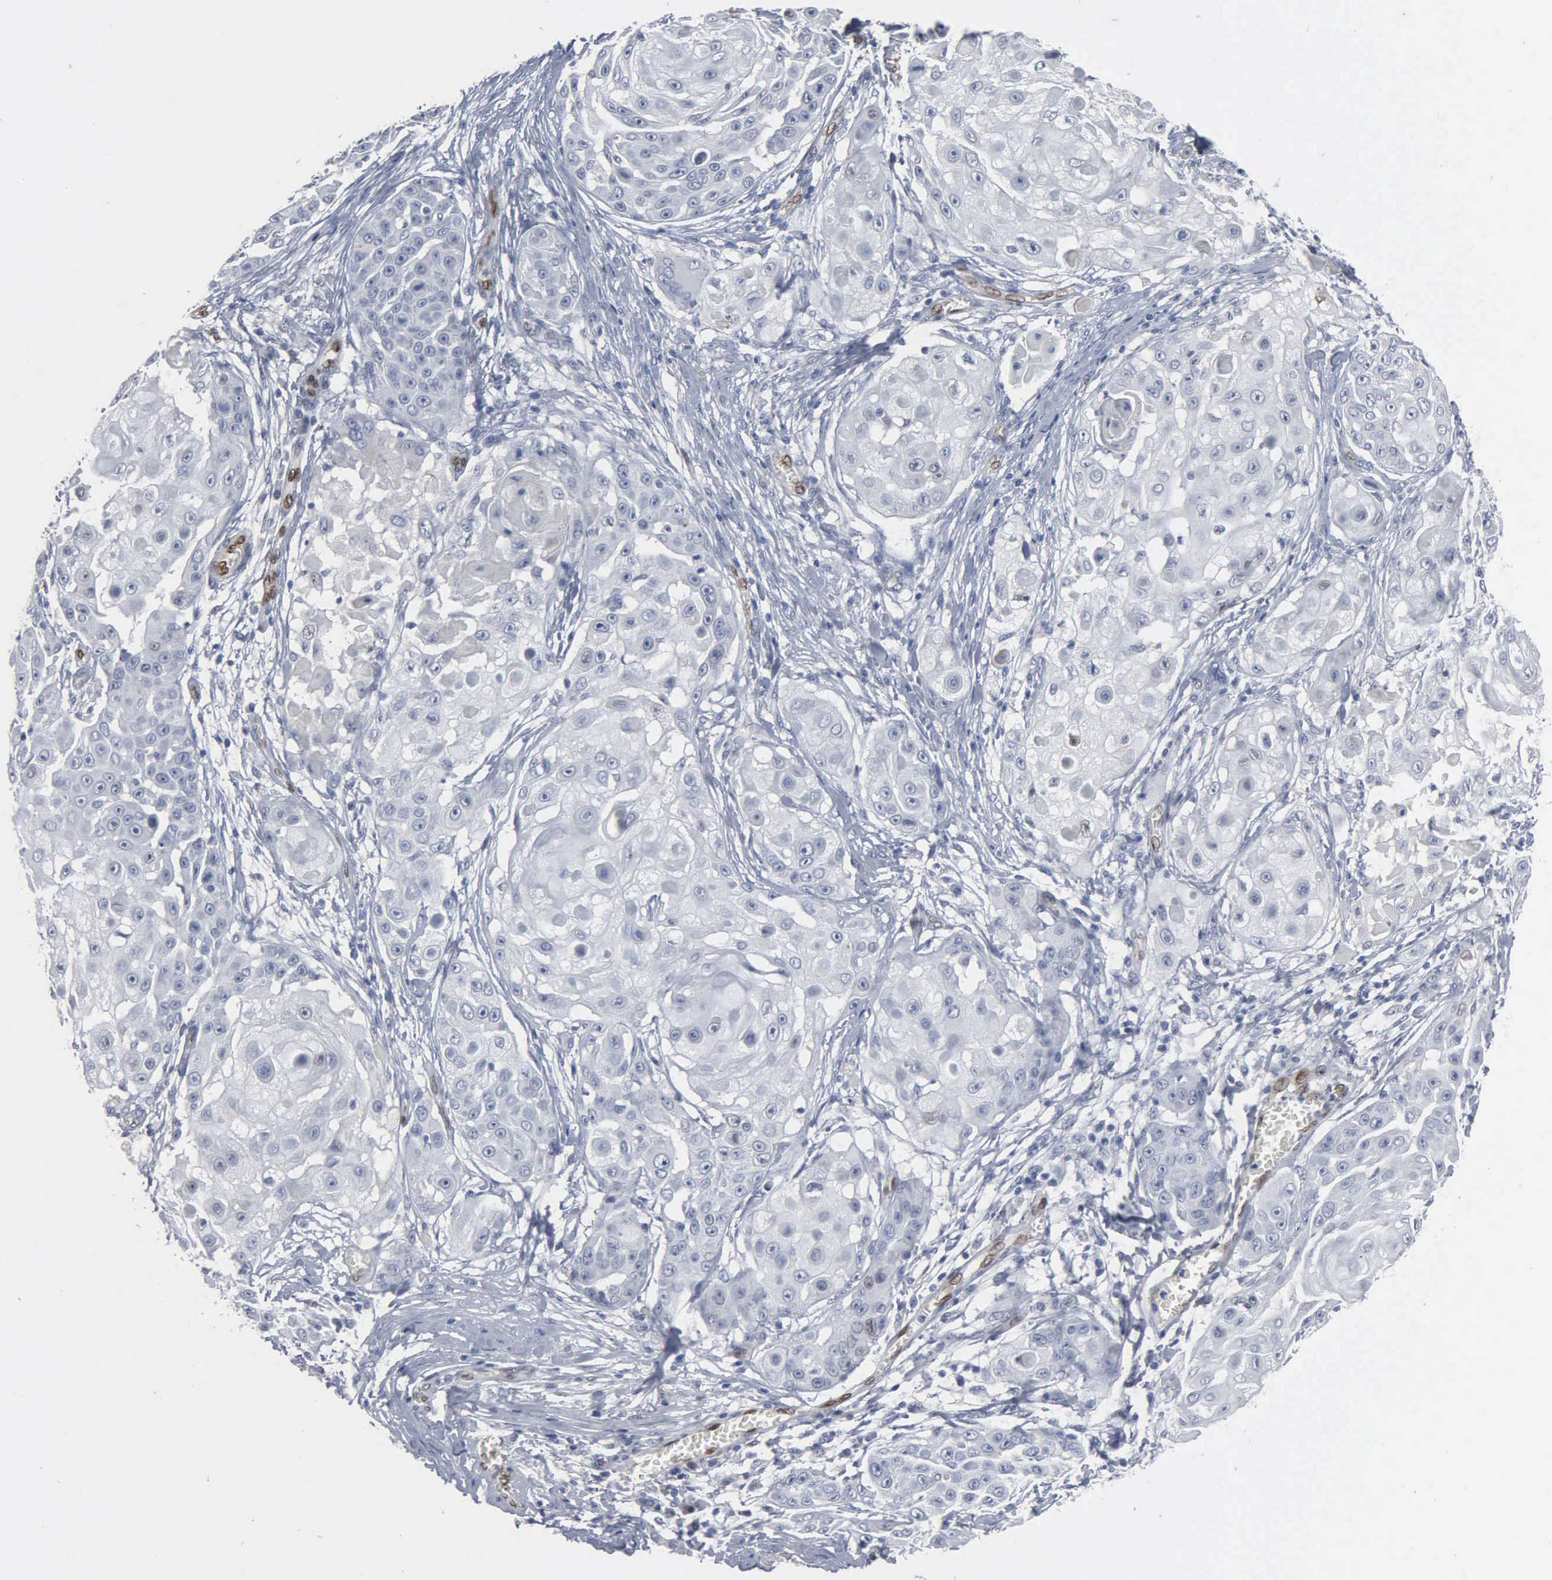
{"staining": {"intensity": "negative", "quantity": "none", "location": "none"}, "tissue": "skin cancer", "cell_type": "Tumor cells", "image_type": "cancer", "snomed": [{"axis": "morphology", "description": "Squamous cell carcinoma, NOS"}, {"axis": "topography", "description": "Skin"}], "caption": "A high-resolution image shows immunohistochemistry staining of skin squamous cell carcinoma, which displays no significant expression in tumor cells.", "gene": "FGF2", "patient": {"sex": "female", "age": 57}}